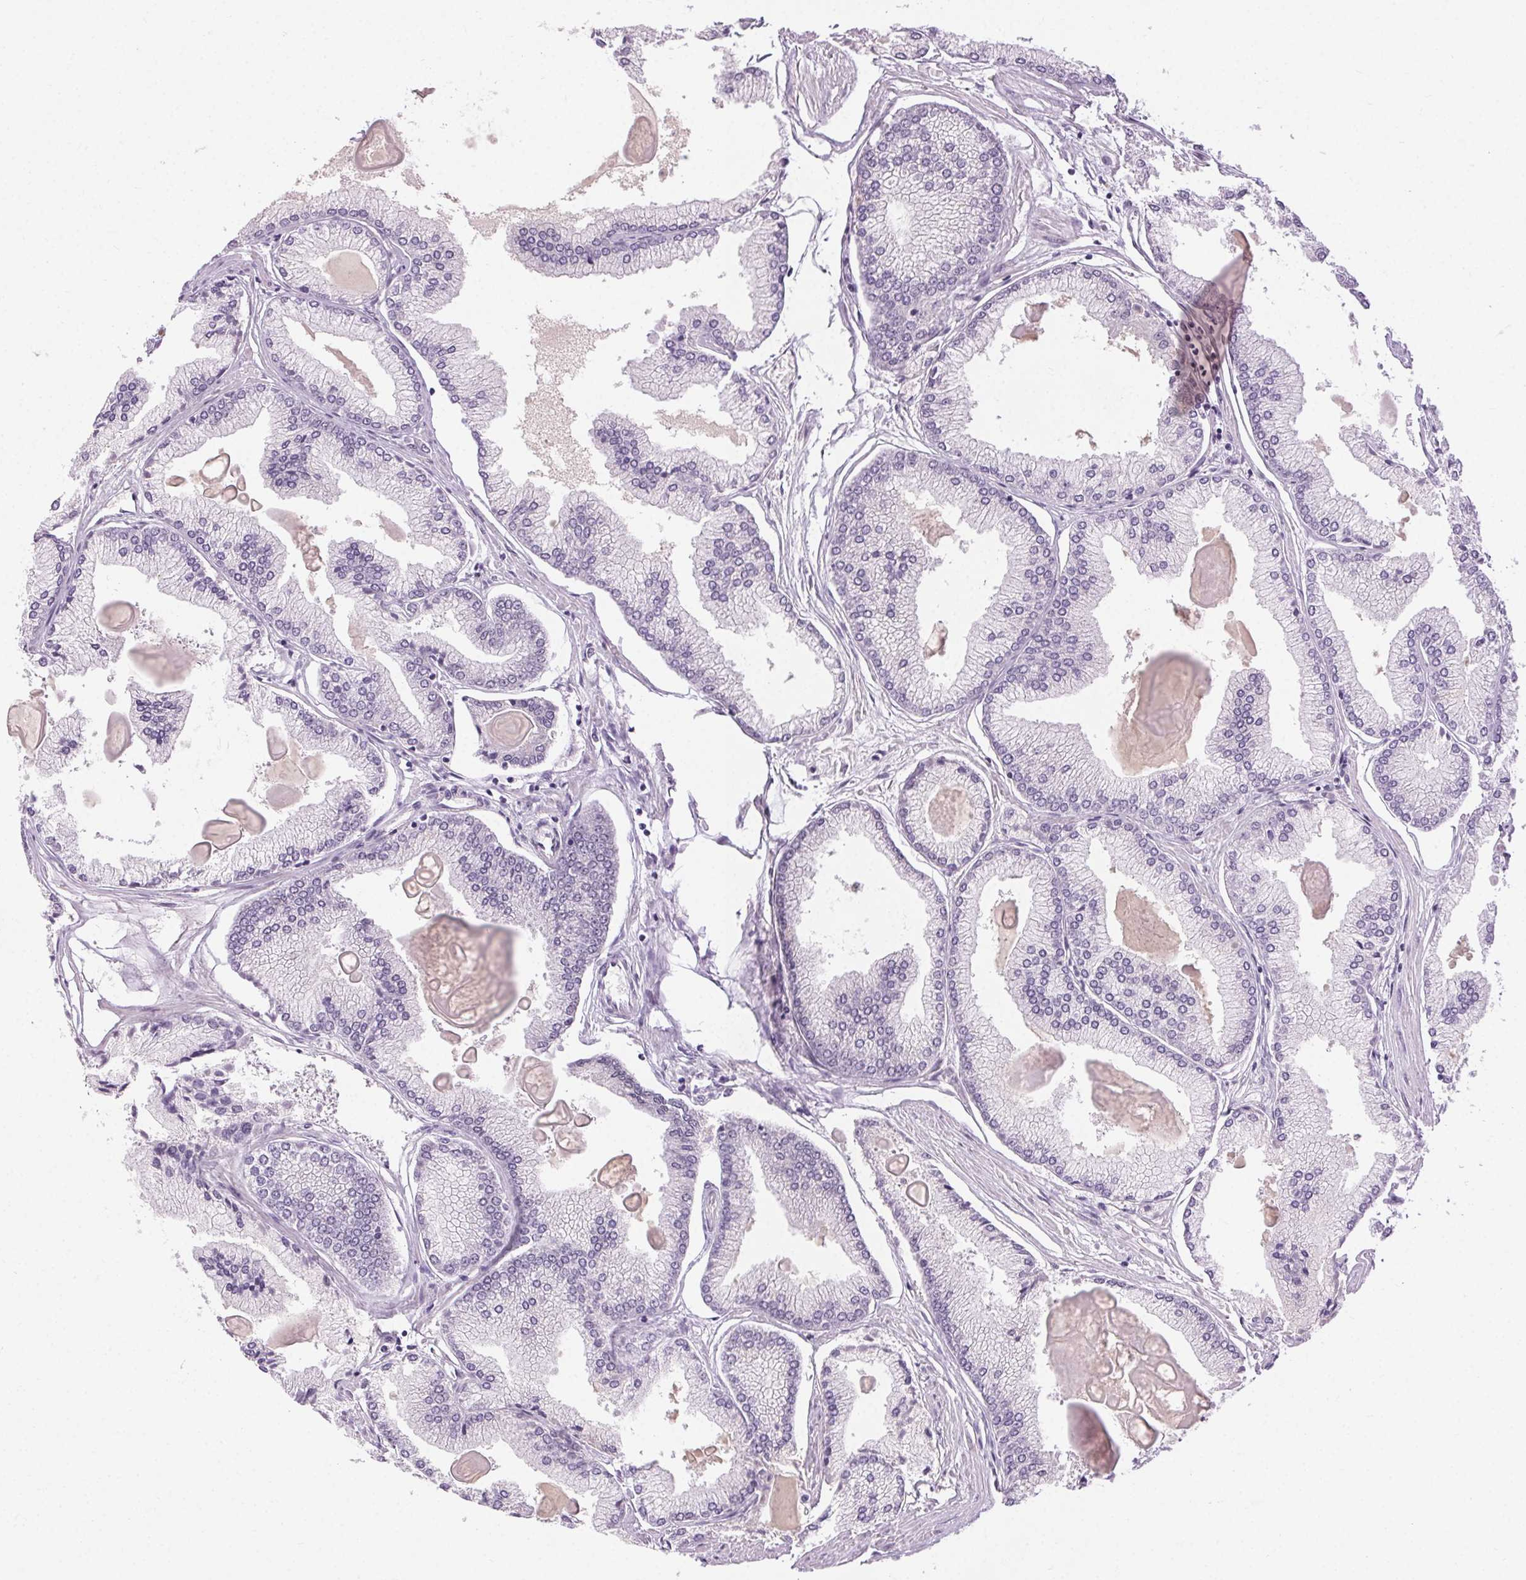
{"staining": {"intensity": "negative", "quantity": "none", "location": "none"}, "tissue": "prostate cancer", "cell_type": "Tumor cells", "image_type": "cancer", "snomed": [{"axis": "morphology", "description": "Adenocarcinoma, High grade"}, {"axis": "topography", "description": "Prostate"}], "caption": "Image shows no protein expression in tumor cells of prostate cancer (high-grade adenocarcinoma) tissue. The staining was performed using DAB to visualize the protein expression in brown, while the nuclei were stained in blue with hematoxylin (Magnification: 20x).", "gene": "FAM168A", "patient": {"sex": "male", "age": 68}}